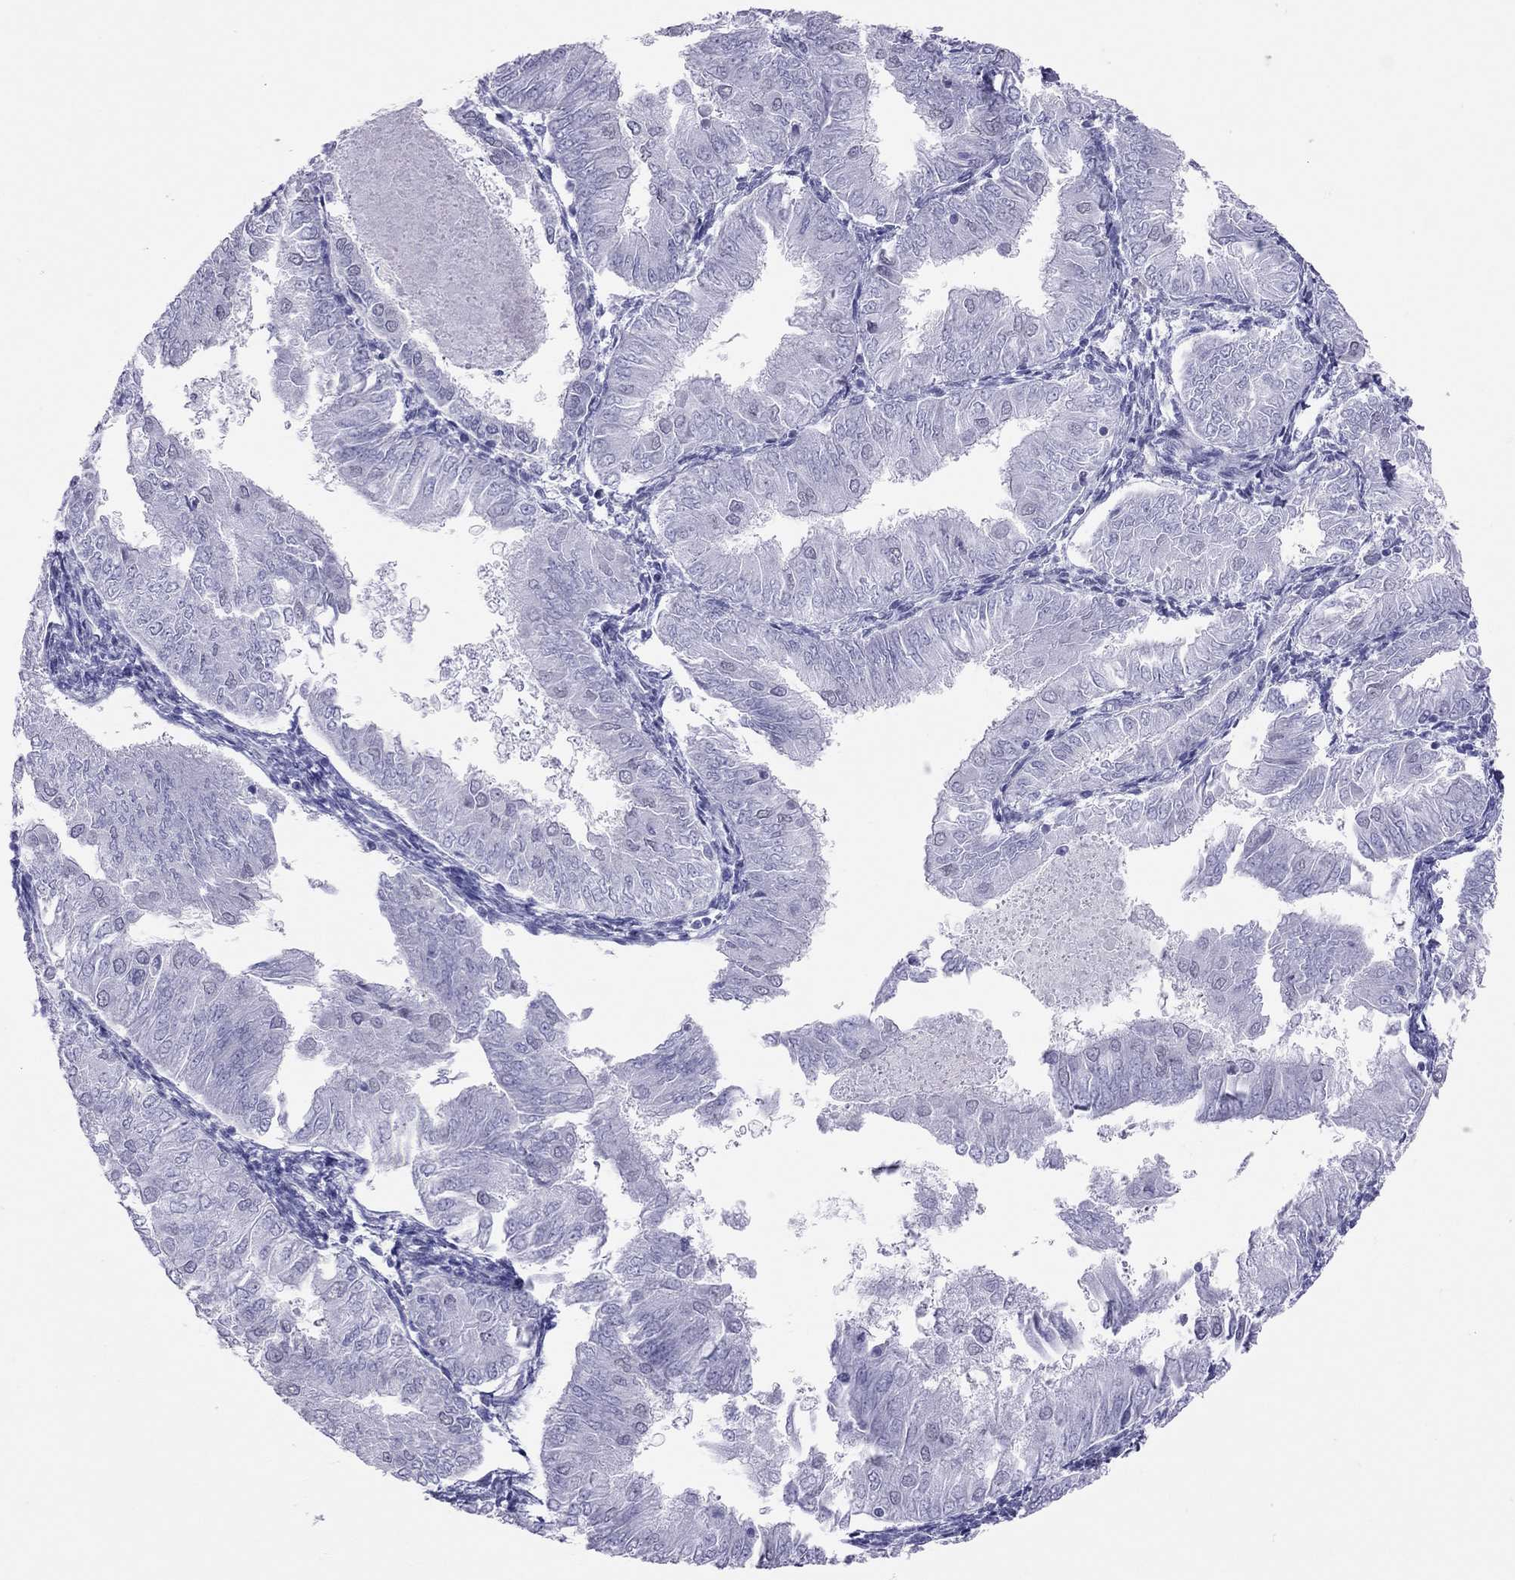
{"staining": {"intensity": "negative", "quantity": "none", "location": "none"}, "tissue": "endometrial cancer", "cell_type": "Tumor cells", "image_type": "cancer", "snomed": [{"axis": "morphology", "description": "Adenocarcinoma, NOS"}, {"axis": "topography", "description": "Endometrium"}], "caption": "A micrograph of endometrial cancer stained for a protein exhibits no brown staining in tumor cells.", "gene": "JHY", "patient": {"sex": "female", "age": 53}}